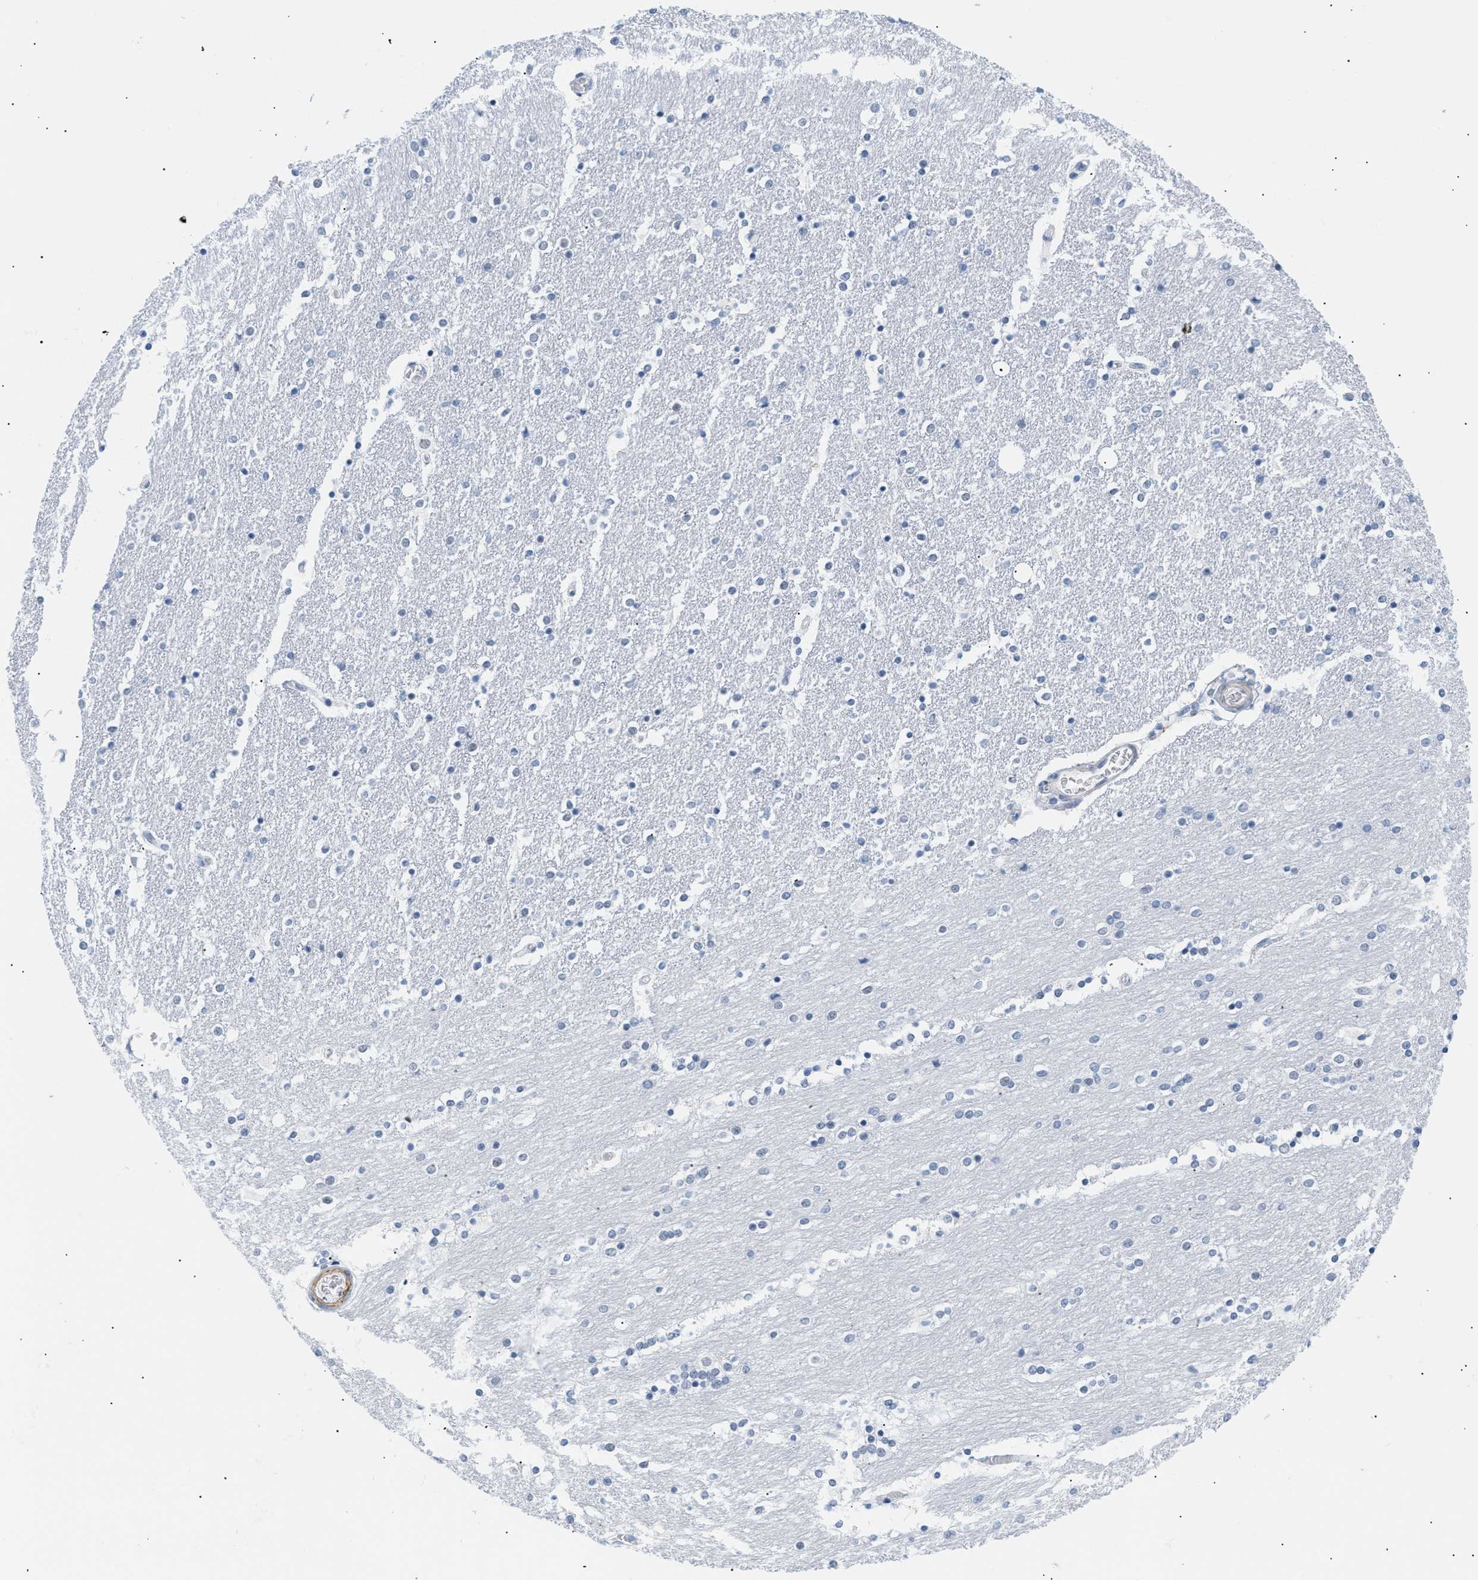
{"staining": {"intensity": "negative", "quantity": "none", "location": "none"}, "tissue": "caudate", "cell_type": "Glial cells", "image_type": "normal", "snomed": [{"axis": "morphology", "description": "Normal tissue, NOS"}, {"axis": "topography", "description": "Lateral ventricle wall"}], "caption": "A high-resolution photomicrograph shows immunohistochemistry staining of normal caudate, which exhibits no significant staining in glial cells.", "gene": "ELN", "patient": {"sex": "female", "age": 54}}